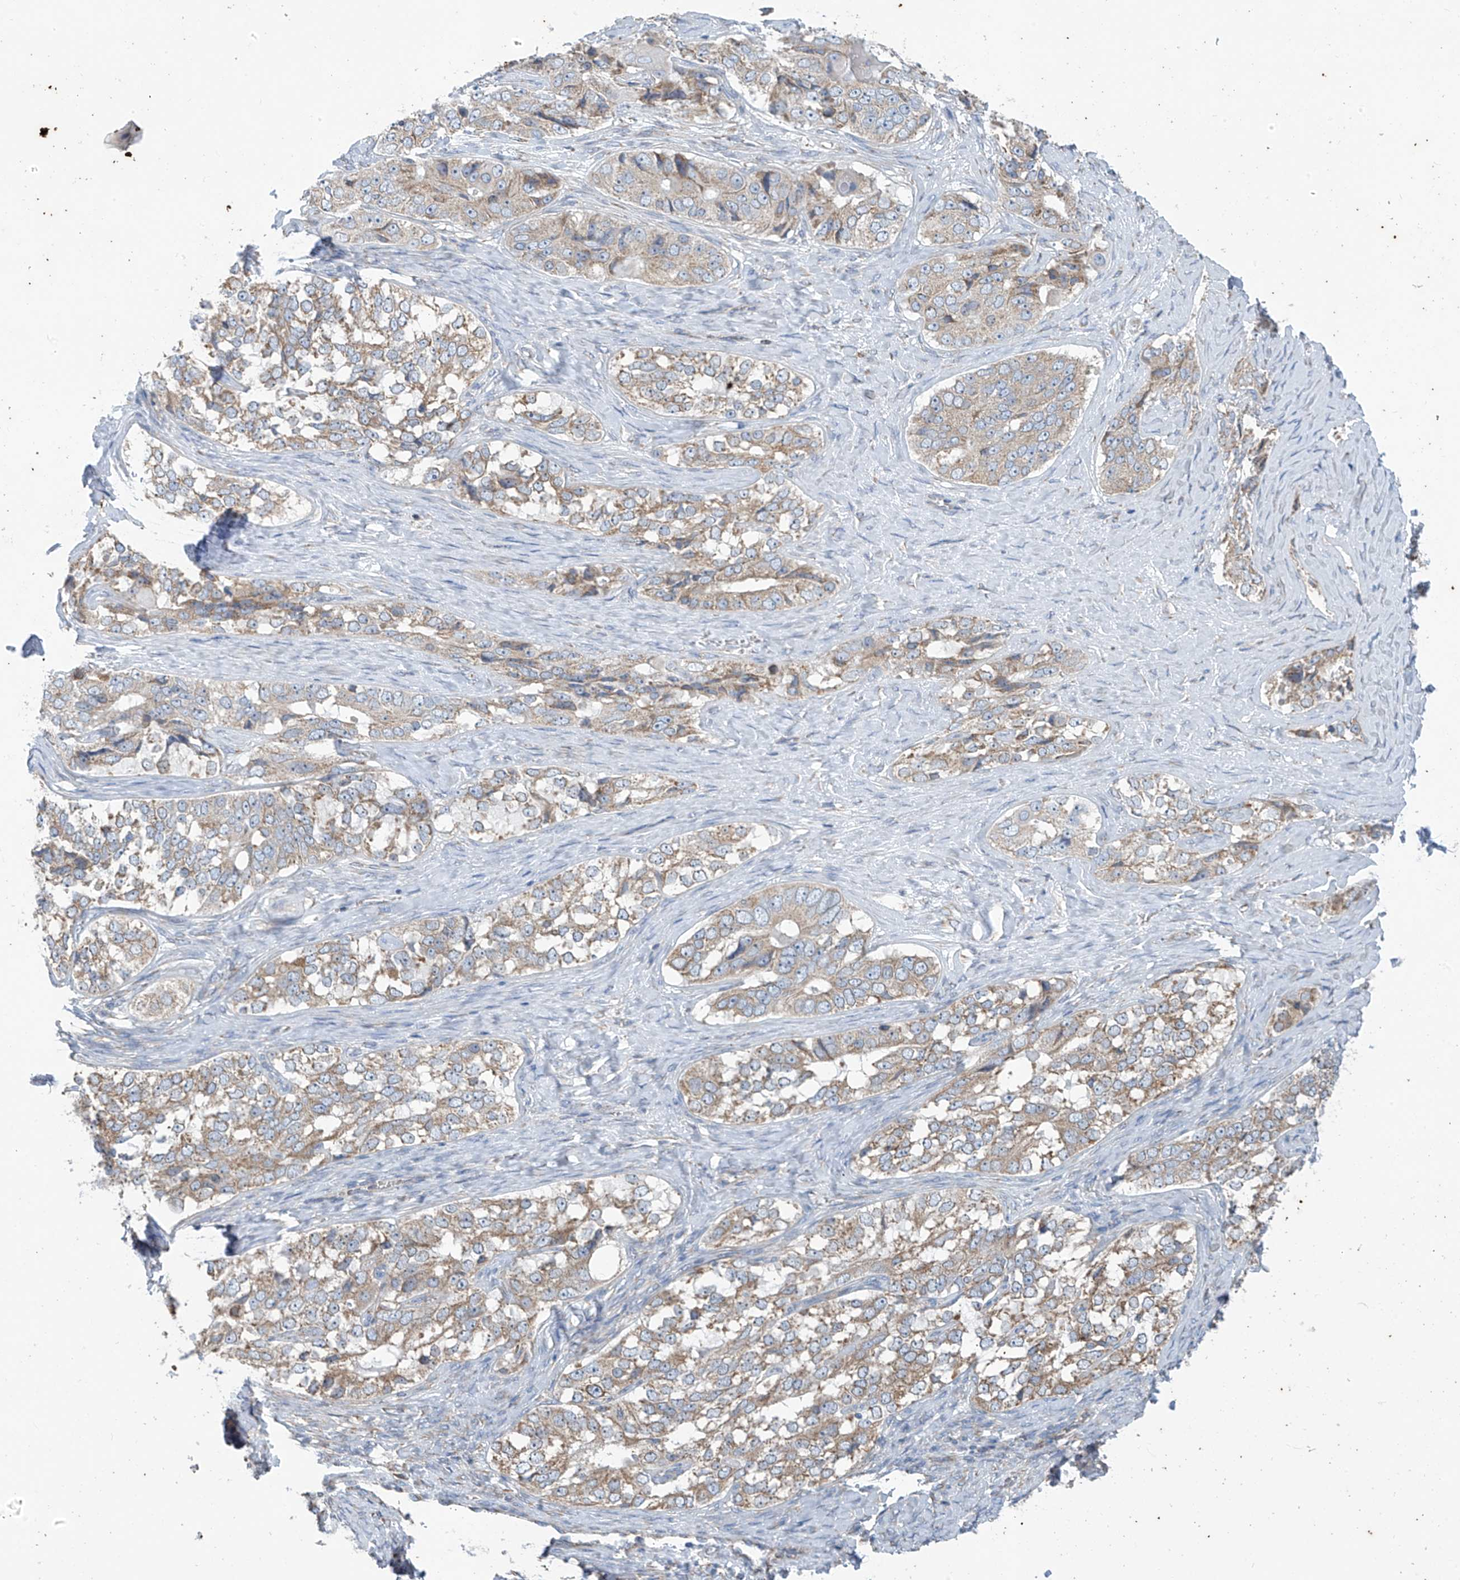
{"staining": {"intensity": "weak", "quantity": "25%-75%", "location": "cytoplasmic/membranous"}, "tissue": "ovarian cancer", "cell_type": "Tumor cells", "image_type": "cancer", "snomed": [{"axis": "morphology", "description": "Carcinoma, endometroid"}, {"axis": "topography", "description": "Ovary"}], "caption": "Weak cytoplasmic/membranous positivity is present in approximately 25%-75% of tumor cells in ovarian endometroid carcinoma. Using DAB (brown) and hematoxylin (blue) stains, captured at high magnification using brightfield microscopy.", "gene": "EOMES", "patient": {"sex": "female", "age": 51}}